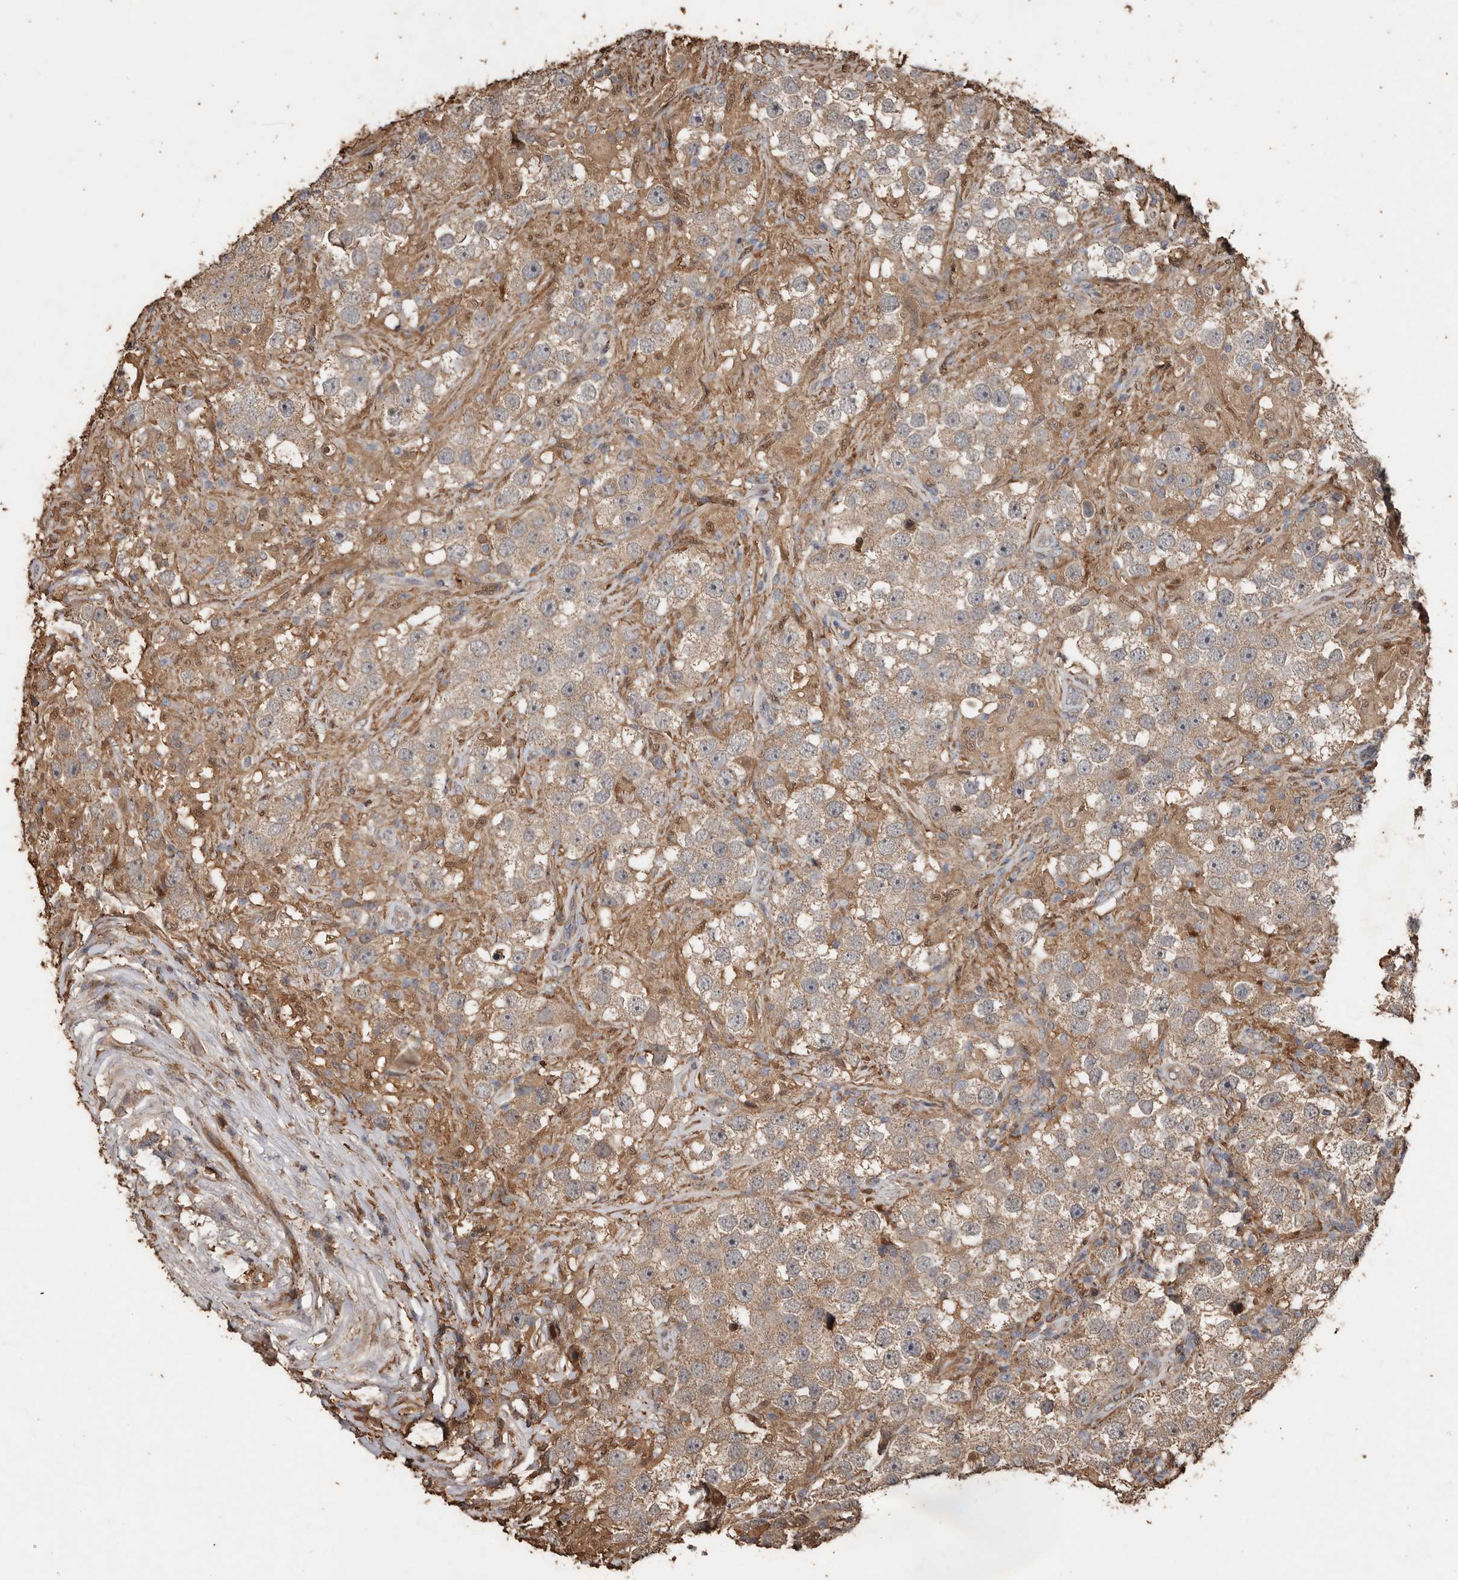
{"staining": {"intensity": "weak", "quantity": ">75%", "location": "cytoplasmic/membranous"}, "tissue": "testis cancer", "cell_type": "Tumor cells", "image_type": "cancer", "snomed": [{"axis": "morphology", "description": "Seminoma, NOS"}, {"axis": "topography", "description": "Testis"}], "caption": "The micrograph displays immunohistochemical staining of testis seminoma. There is weak cytoplasmic/membranous staining is present in approximately >75% of tumor cells.", "gene": "RANBP17", "patient": {"sex": "male", "age": 49}}